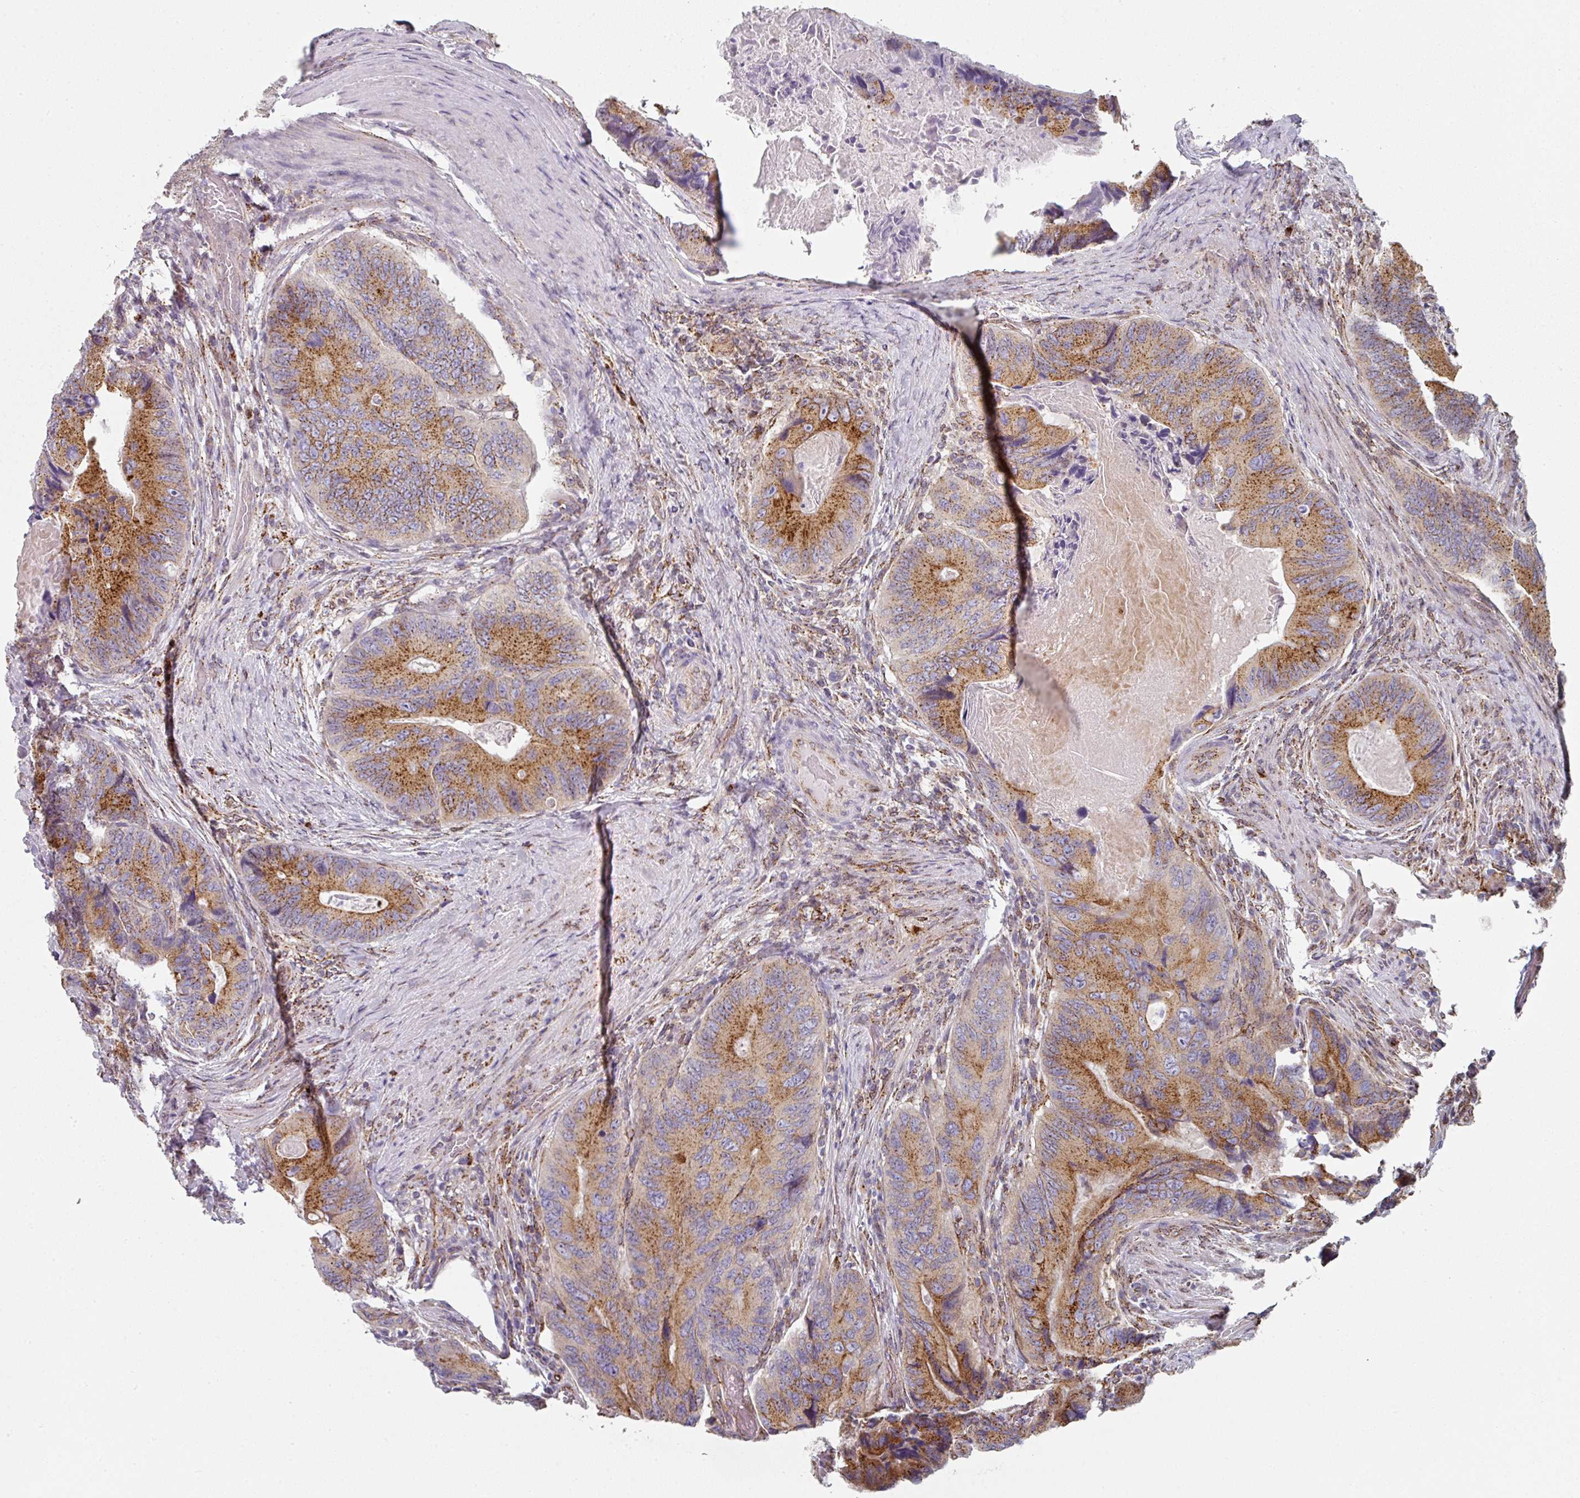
{"staining": {"intensity": "moderate", "quantity": ">75%", "location": "cytoplasmic/membranous"}, "tissue": "colorectal cancer", "cell_type": "Tumor cells", "image_type": "cancer", "snomed": [{"axis": "morphology", "description": "Adenocarcinoma, NOS"}, {"axis": "topography", "description": "Colon"}], "caption": "The immunohistochemical stain highlights moderate cytoplasmic/membranous positivity in tumor cells of colorectal cancer (adenocarcinoma) tissue.", "gene": "CCDC85B", "patient": {"sex": "male", "age": 84}}